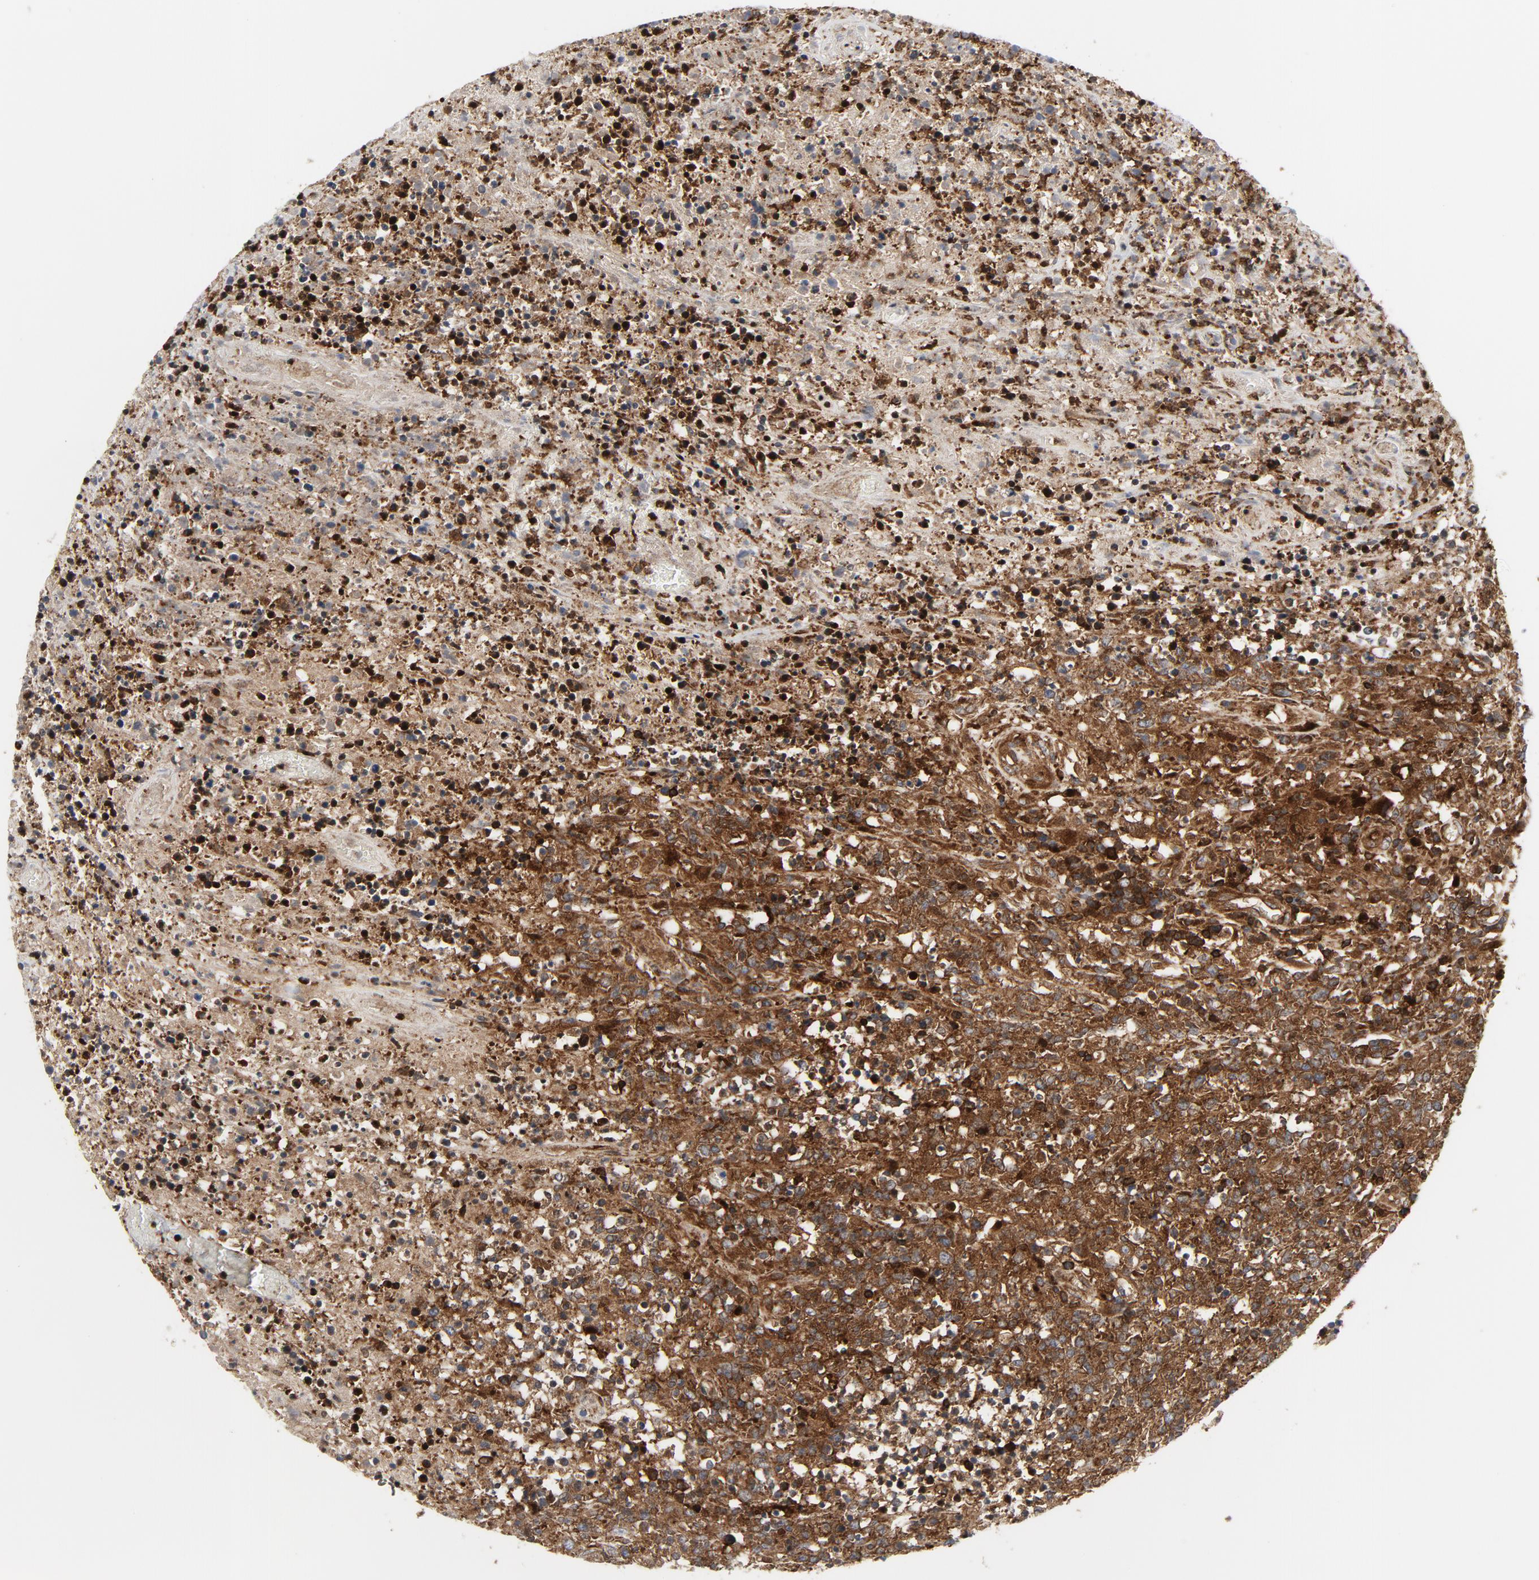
{"staining": {"intensity": "strong", "quantity": ">75%", "location": "cytoplasmic/membranous"}, "tissue": "lymphoma", "cell_type": "Tumor cells", "image_type": "cancer", "snomed": [{"axis": "morphology", "description": "Malignant lymphoma, non-Hodgkin's type, High grade"}, {"axis": "topography", "description": "Lymph node"}], "caption": "Brown immunohistochemical staining in lymphoma displays strong cytoplasmic/membranous staining in about >75% of tumor cells.", "gene": "YES1", "patient": {"sex": "female", "age": 84}}